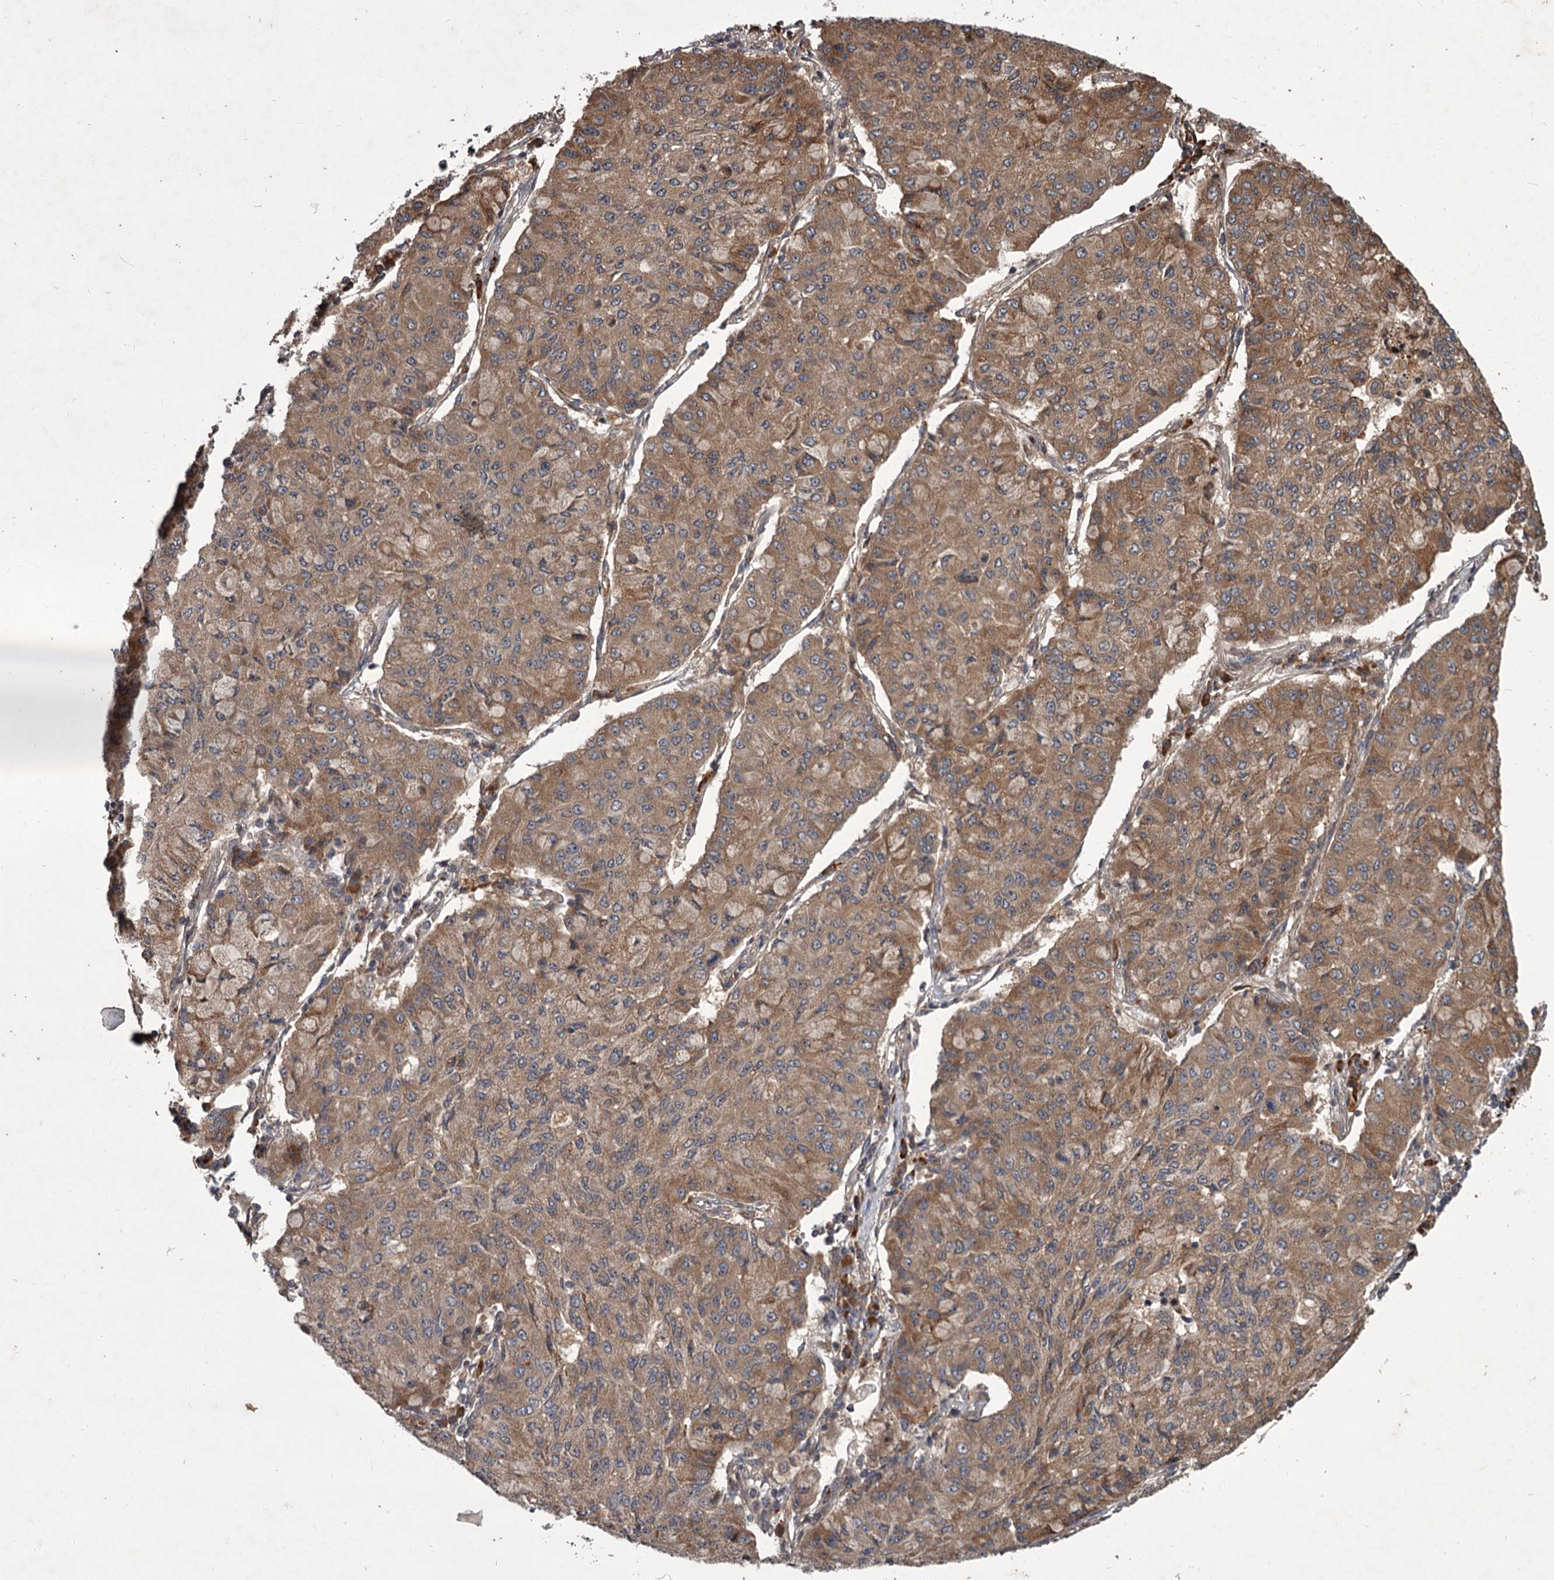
{"staining": {"intensity": "moderate", "quantity": ">75%", "location": "cytoplasmic/membranous"}, "tissue": "lung cancer", "cell_type": "Tumor cells", "image_type": "cancer", "snomed": [{"axis": "morphology", "description": "Squamous cell carcinoma, NOS"}, {"axis": "topography", "description": "Lung"}], "caption": "High-power microscopy captured an IHC micrograph of lung squamous cell carcinoma, revealing moderate cytoplasmic/membranous expression in about >75% of tumor cells. Immunohistochemistry stains the protein of interest in brown and the nuclei are stained blue.", "gene": "UNC93B1", "patient": {"sex": "male", "age": 74}}